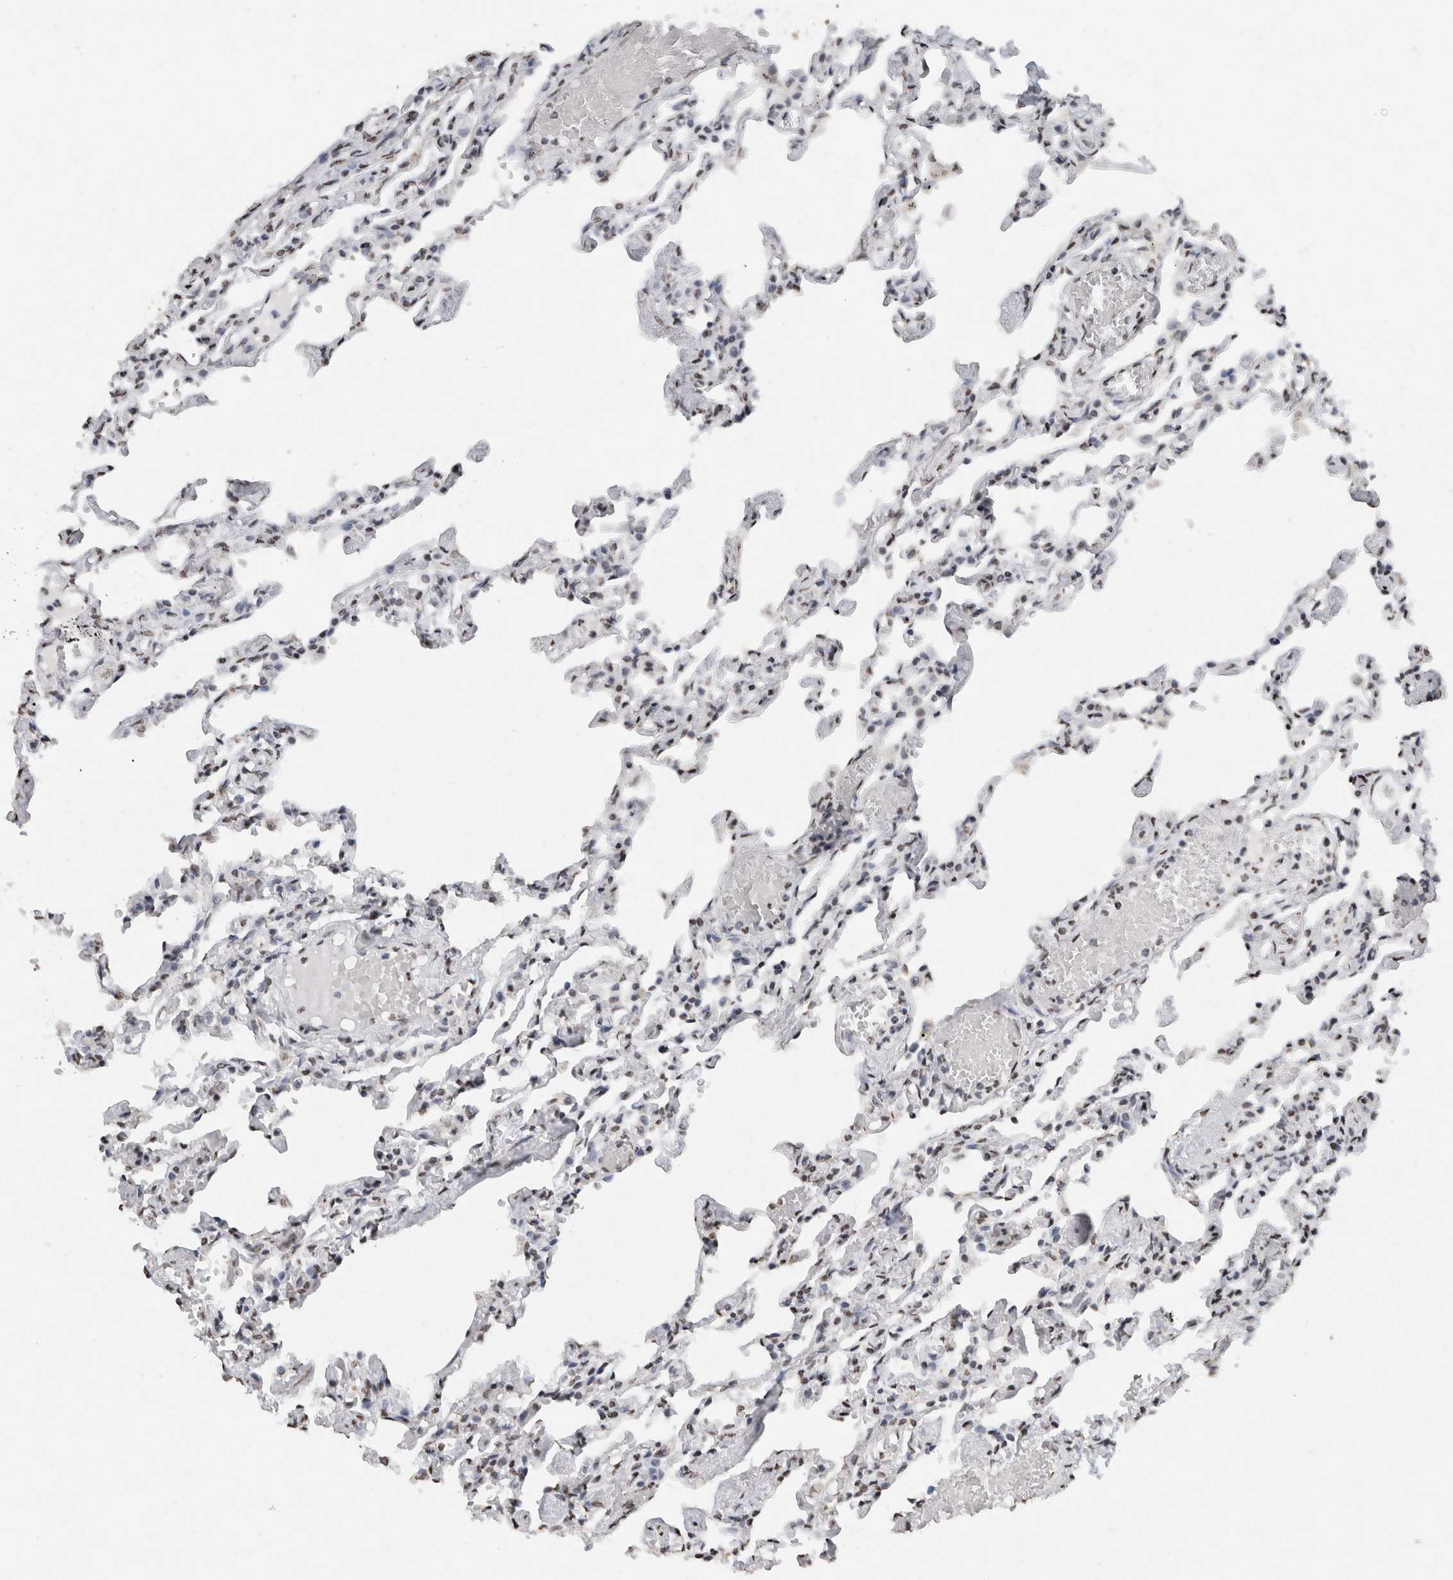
{"staining": {"intensity": "weak", "quantity": "25%-75%", "location": "nuclear"}, "tissue": "lung", "cell_type": "Alveolar cells", "image_type": "normal", "snomed": [{"axis": "morphology", "description": "Normal tissue, NOS"}, {"axis": "topography", "description": "Lung"}], "caption": "High-magnification brightfield microscopy of unremarkable lung stained with DAB (3,3'-diaminobenzidine) (brown) and counterstained with hematoxylin (blue). alveolar cells exhibit weak nuclear expression is present in about25%-75% of cells.", "gene": "CNTN1", "patient": {"sex": "male", "age": 21}}